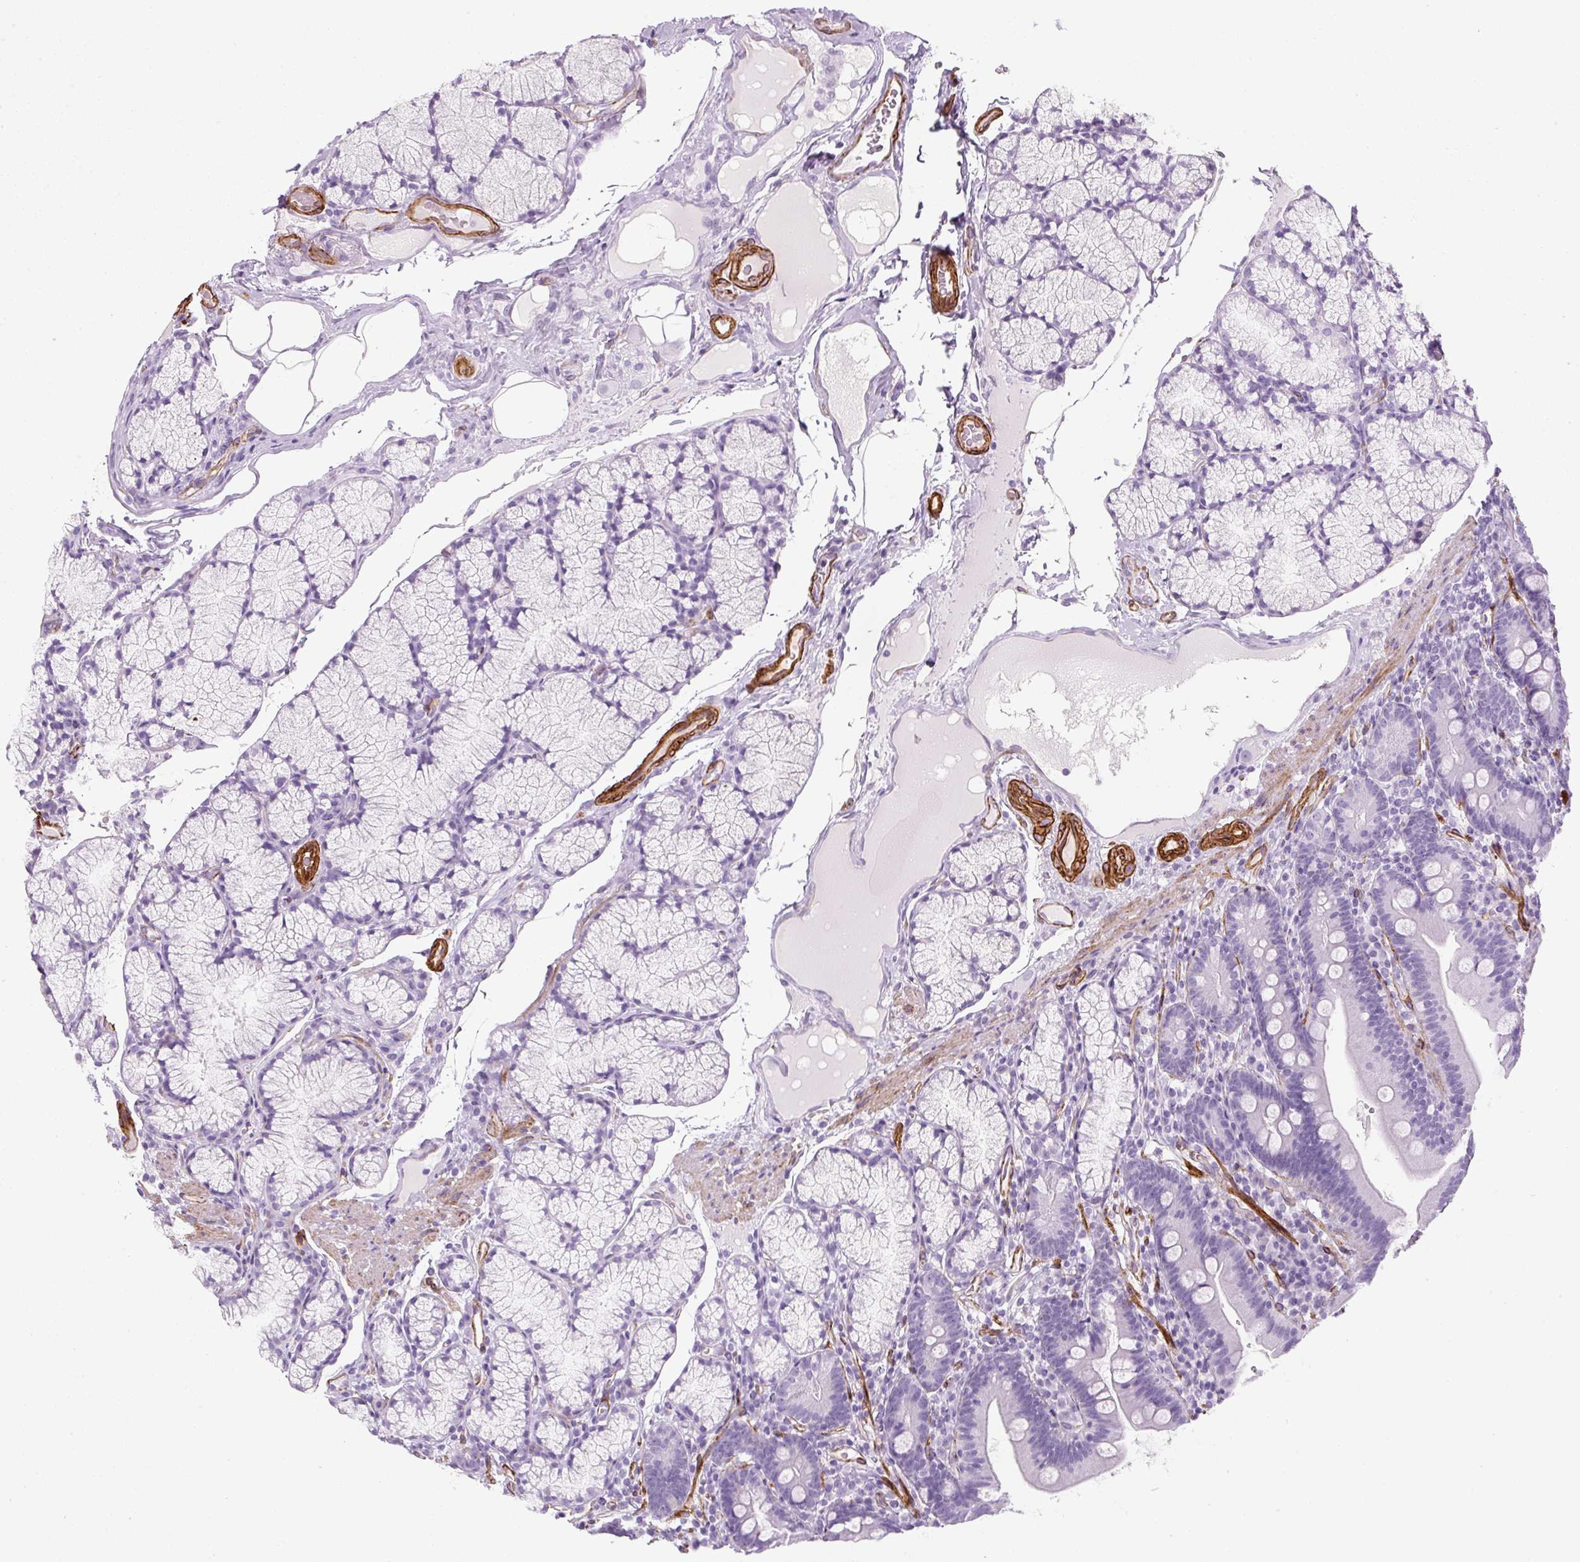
{"staining": {"intensity": "negative", "quantity": "none", "location": "none"}, "tissue": "duodenum", "cell_type": "Glandular cells", "image_type": "normal", "snomed": [{"axis": "morphology", "description": "Normal tissue, NOS"}, {"axis": "topography", "description": "Duodenum"}], "caption": "The immunohistochemistry photomicrograph has no significant positivity in glandular cells of duodenum.", "gene": "CAVIN3", "patient": {"sex": "female", "age": 67}}